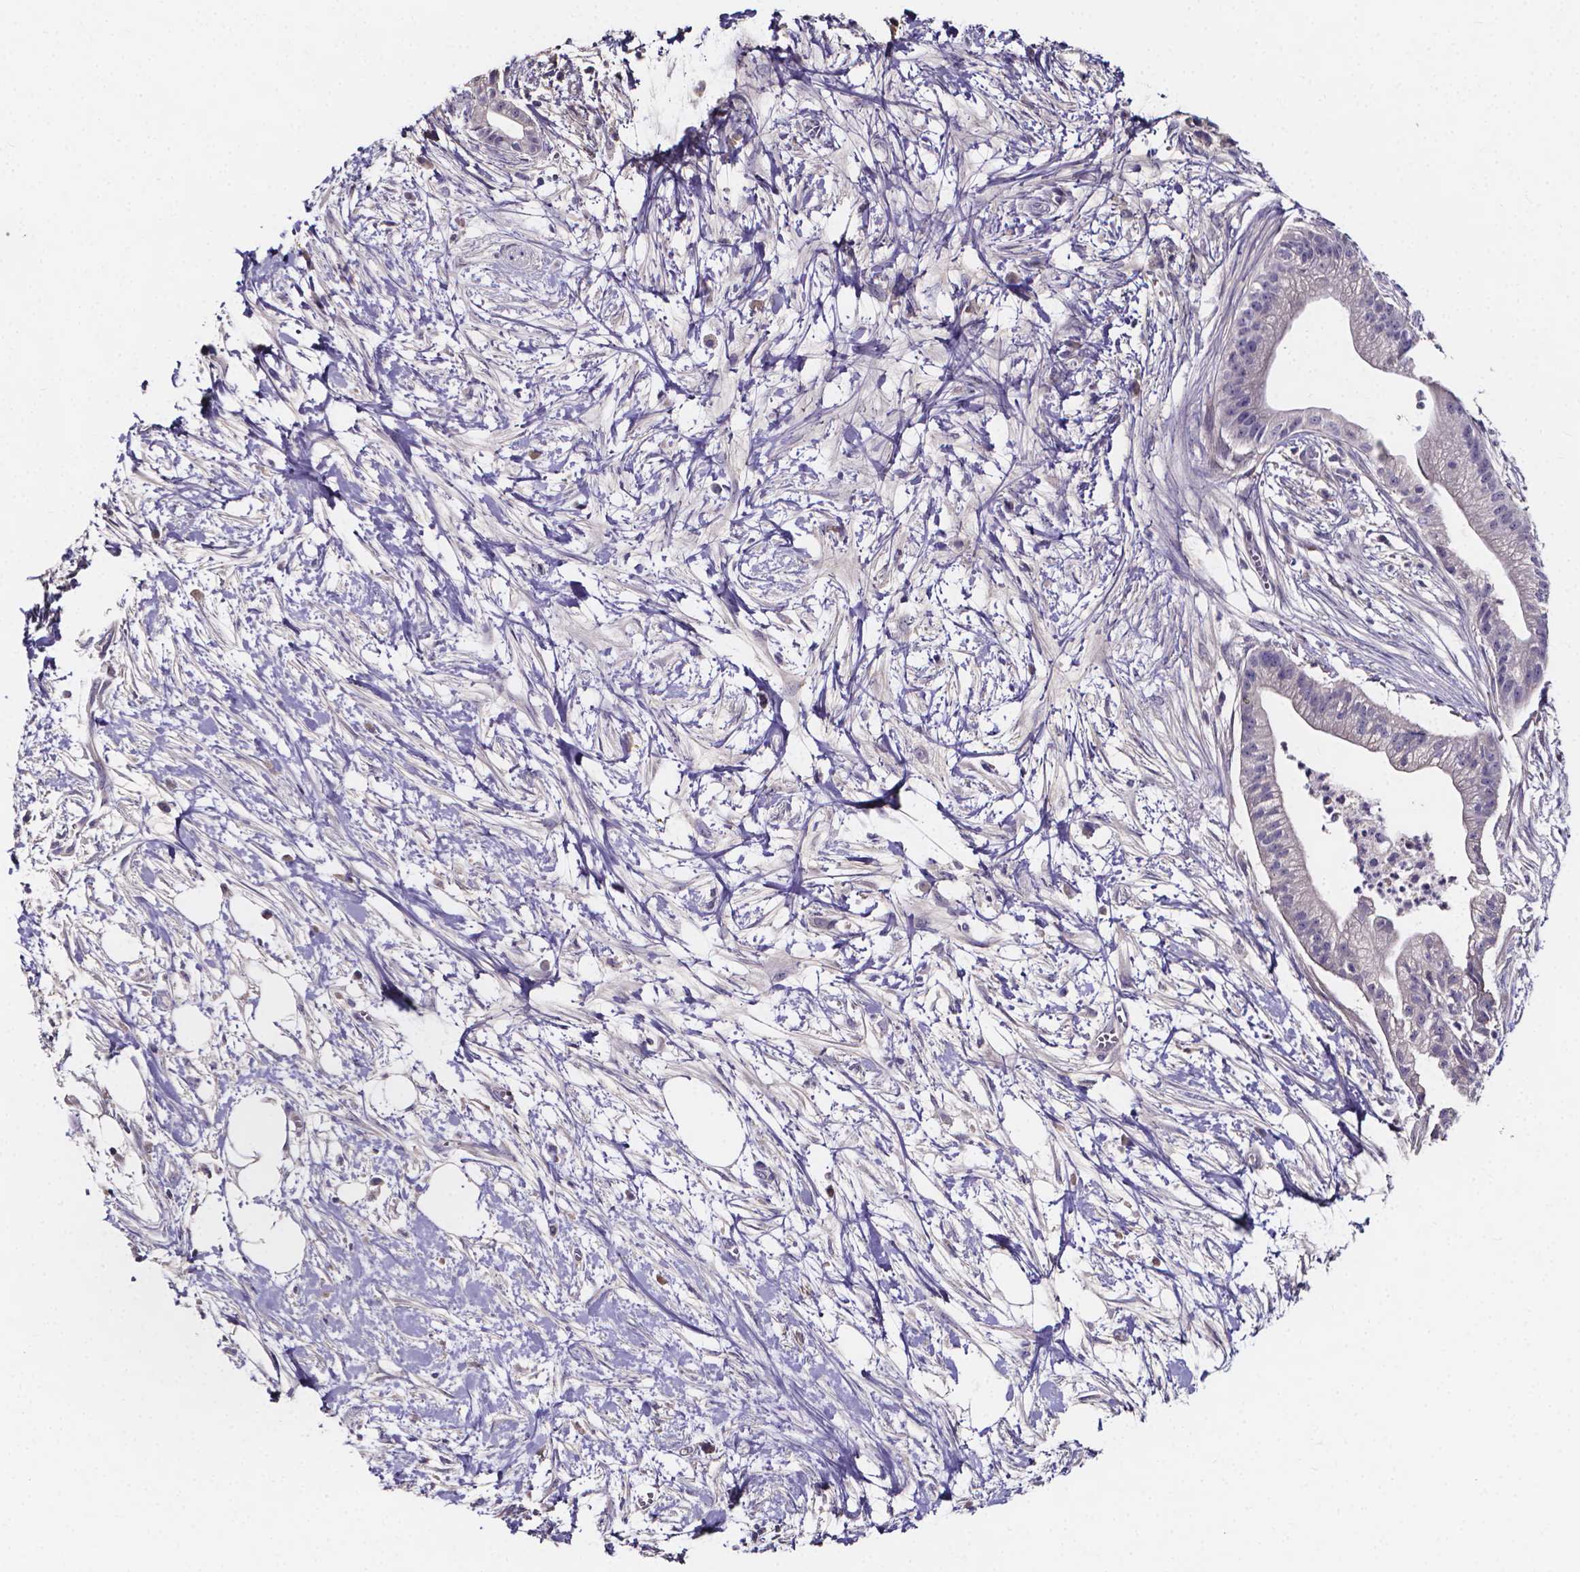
{"staining": {"intensity": "negative", "quantity": "none", "location": "none"}, "tissue": "pancreatic cancer", "cell_type": "Tumor cells", "image_type": "cancer", "snomed": [{"axis": "morphology", "description": "Normal tissue, NOS"}, {"axis": "morphology", "description": "Adenocarcinoma, NOS"}, {"axis": "topography", "description": "Lymph node"}, {"axis": "topography", "description": "Pancreas"}], "caption": "This is an IHC image of human pancreatic cancer. There is no staining in tumor cells.", "gene": "SPOCD1", "patient": {"sex": "female", "age": 58}}